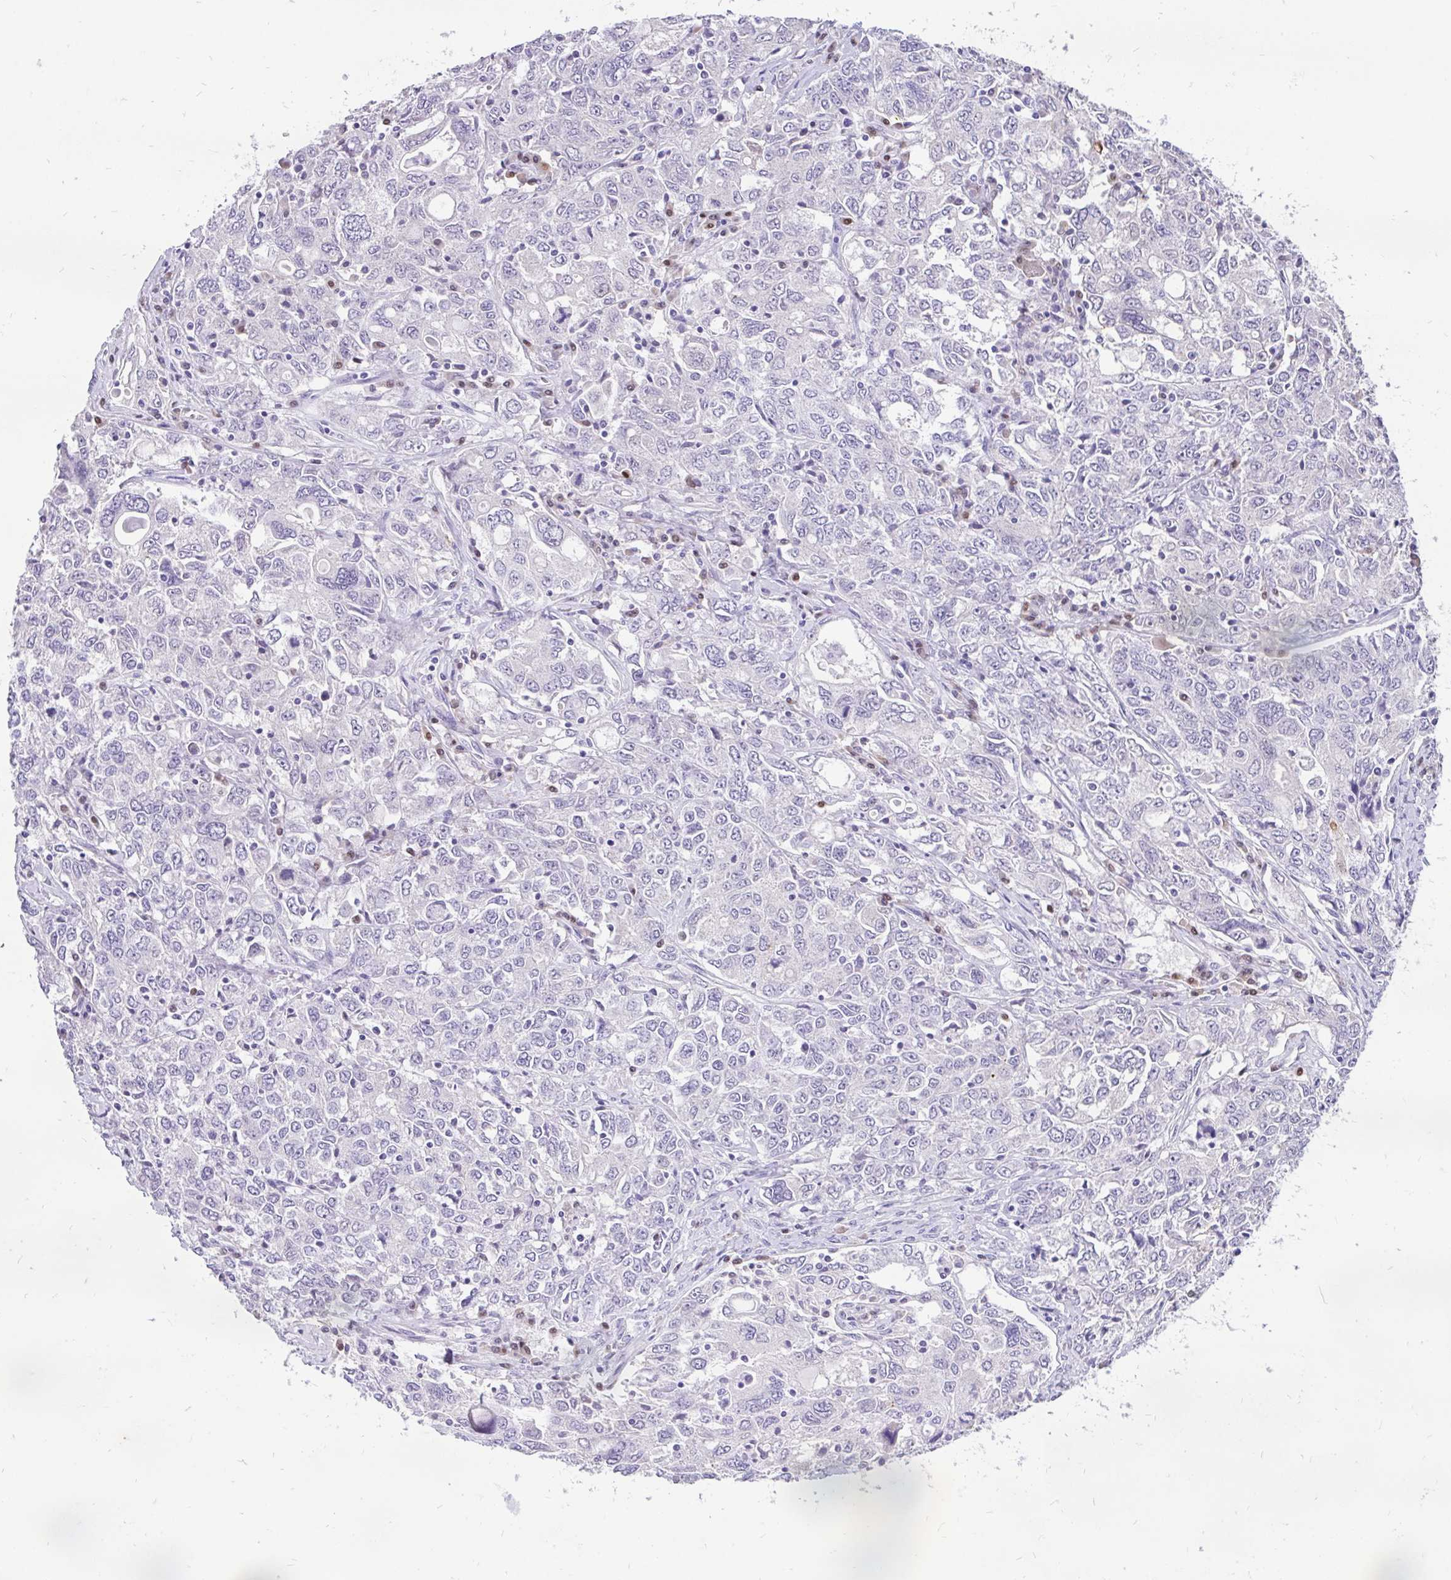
{"staining": {"intensity": "negative", "quantity": "none", "location": "none"}, "tissue": "ovarian cancer", "cell_type": "Tumor cells", "image_type": "cancer", "snomed": [{"axis": "morphology", "description": "Carcinoma, endometroid"}, {"axis": "topography", "description": "Ovary"}], "caption": "Immunohistochemistry photomicrograph of ovarian cancer (endometroid carcinoma) stained for a protein (brown), which exhibits no expression in tumor cells.", "gene": "EML5", "patient": {"sex": "female", "age": 62}}